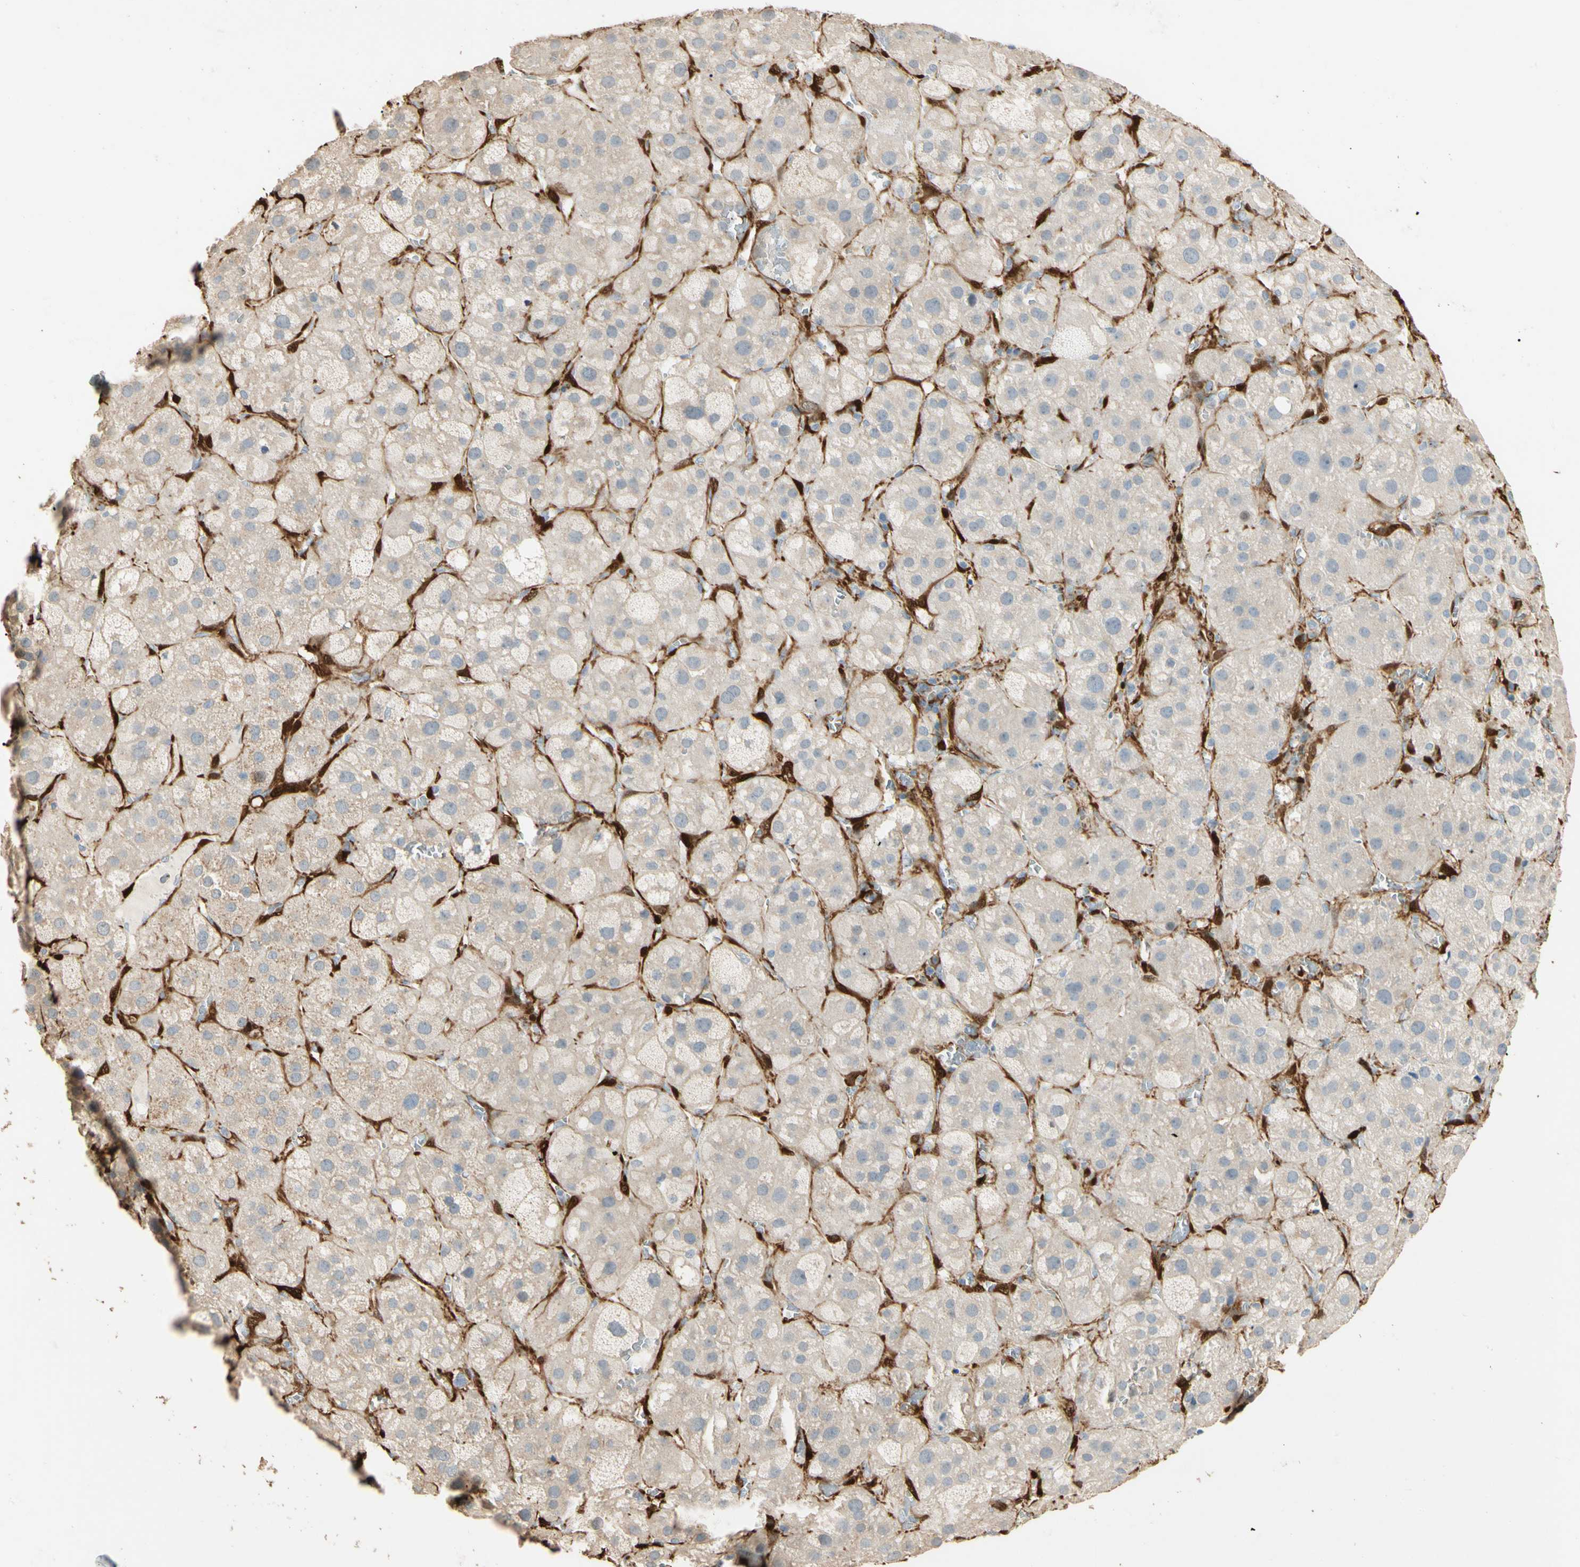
{"staining": {"intensity": "weak", "quantity": "<25%", "location": "cytoplasmic/membranous"}, "tissue": "adrenal gland", "cell_type": "Glandular cells", "image_type": "normal", "snomed": [{"axis": "morphology", "description": "Normal tissue, NOS"}, {"axis": "topography", "description": "Adrenal gland"}], "caption": "This is an IHC photomicrograph of unremarkable adrenal gland. There is no staining in glandular cells.", "gene": "GNE", "patient": {"sex": "female", "age": 47}}